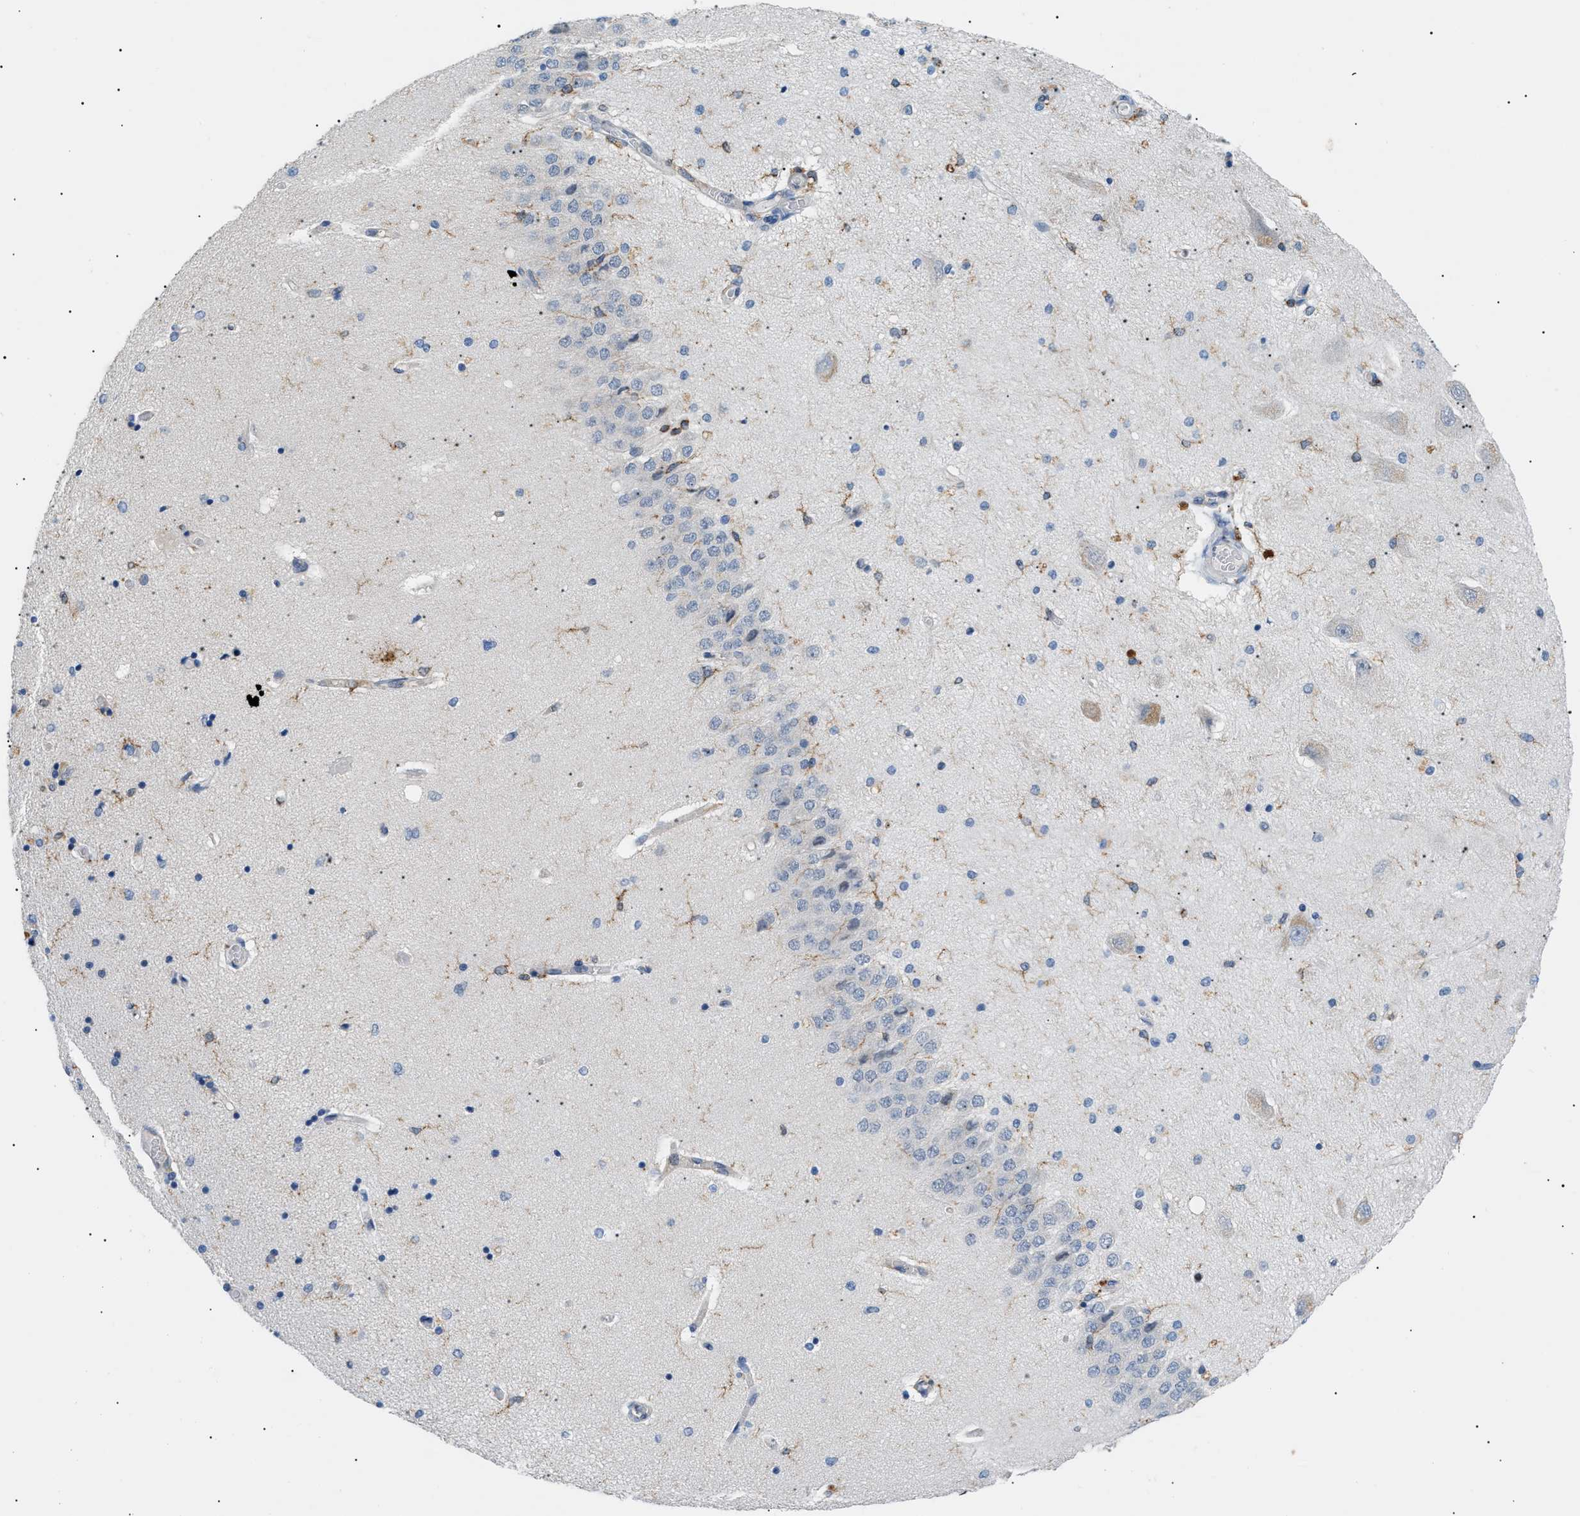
{"staining": {"intensity": "moderate", "quantity": "<25%", "location": "cytoplasmic/membranous"}, "tissue": "hippocampus", "cell_type": "Glial cells", "image_type": "normal", "snomed": [{"axis": "morphology", "description": "Normal tissue, NOS"}, {"axis": "topography", "description": "Hippocampus"}], "caption": "Protein analysis of normal hippocampus demonstrates moderate cytoplasmic/membranous expression in about <25% of glial cells.", "gene": "INPP5D", "patient": {"sex": "female", "age": 54}}